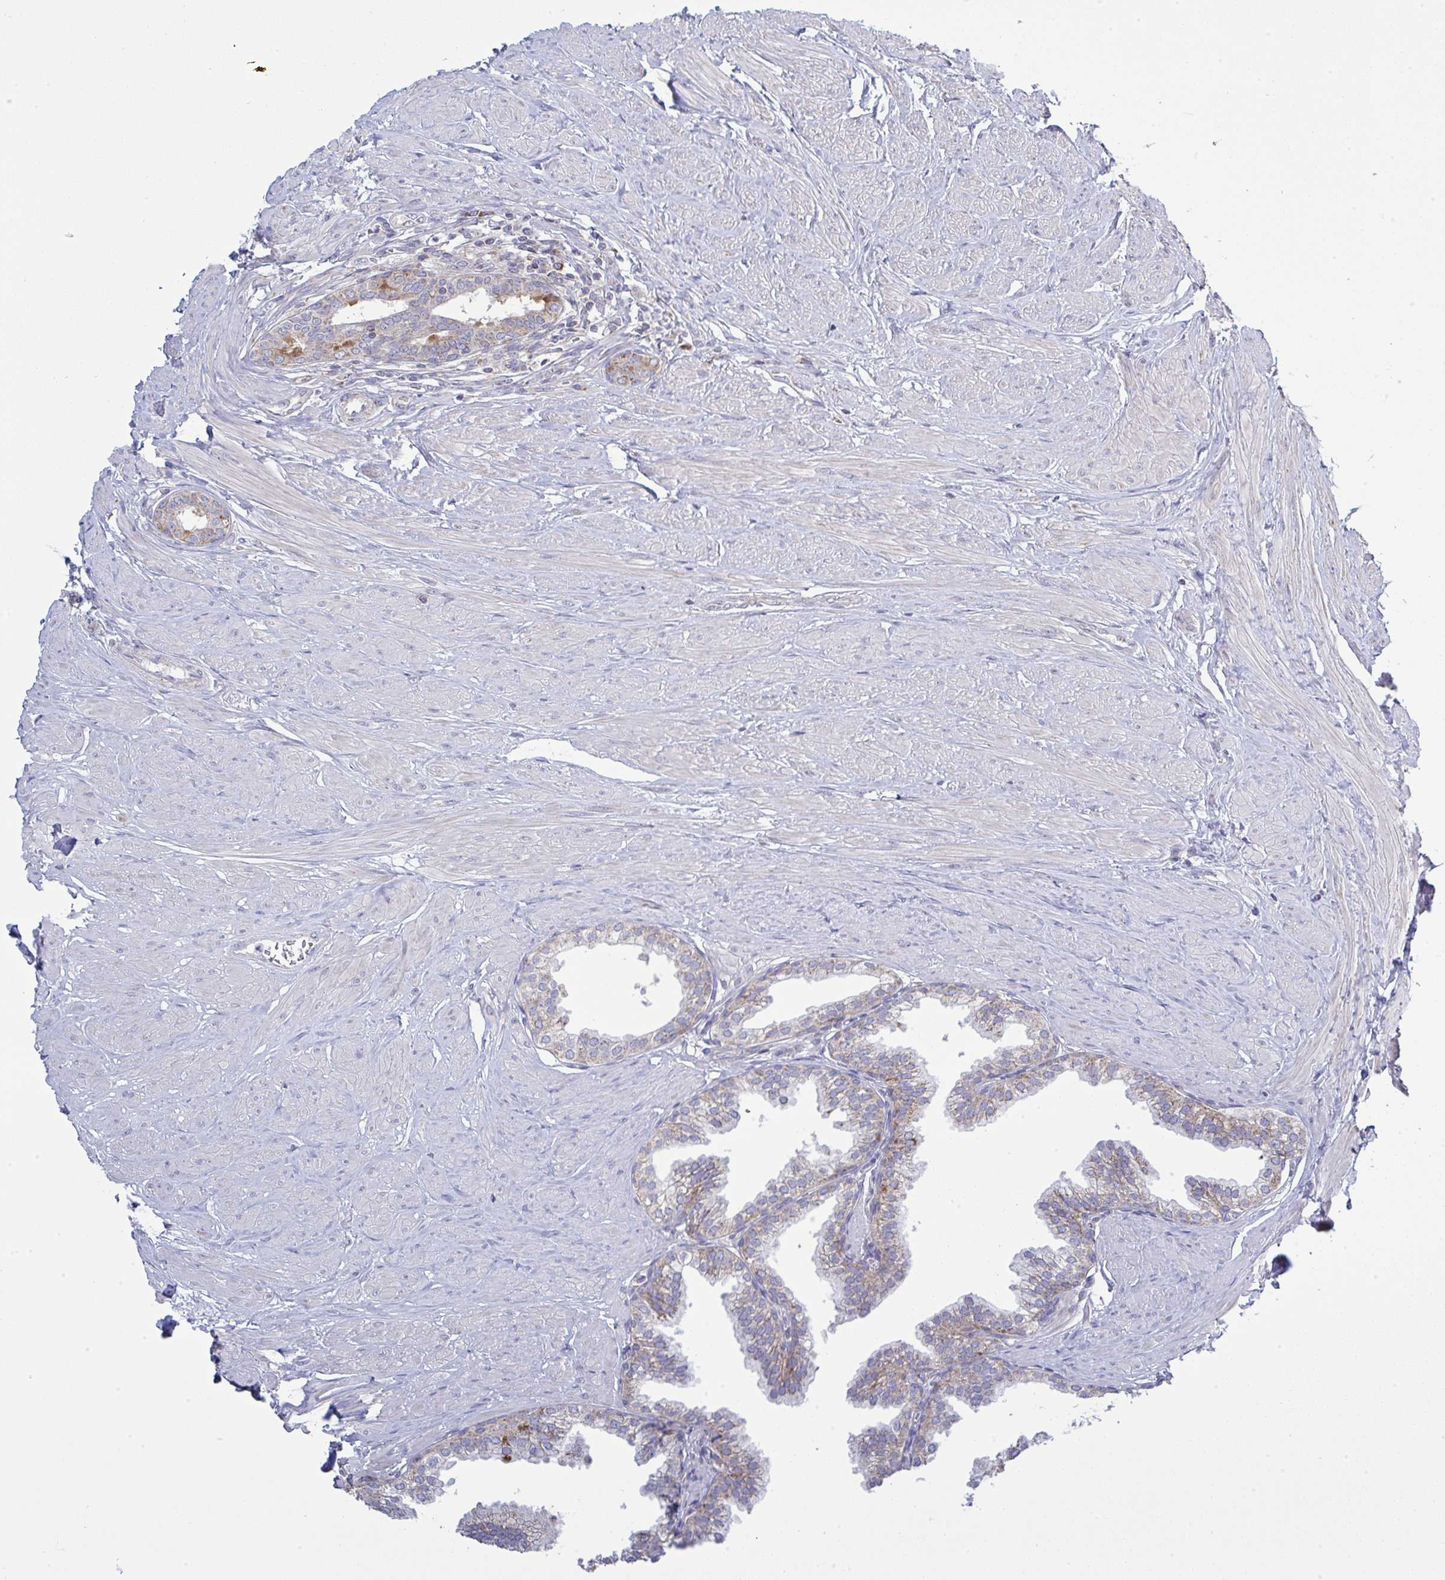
{"staining": {"intensity": "weak", "quantity": "25%-75%", "location": "cytoplasmic/membranous"}, "tissue": "prostate", "cell_type": "Glandular cells", "image_type": "normal", "snomed": [{"axis": "morphology", "description": "Normal tissue, NOS"}, {"axis": "topography", "description": "Prostate"}, {"axis": "topography", "description": "Peripheral nerve tissue"}], "caption": "Immunohistochemical staining of unremarkable prostate reveals weak cytoplasmic/membranous protein staining in about 25%-75% of glandular cells.", "gene": "NDUFA7", "patient": {"sex": "male", "age": 55}}